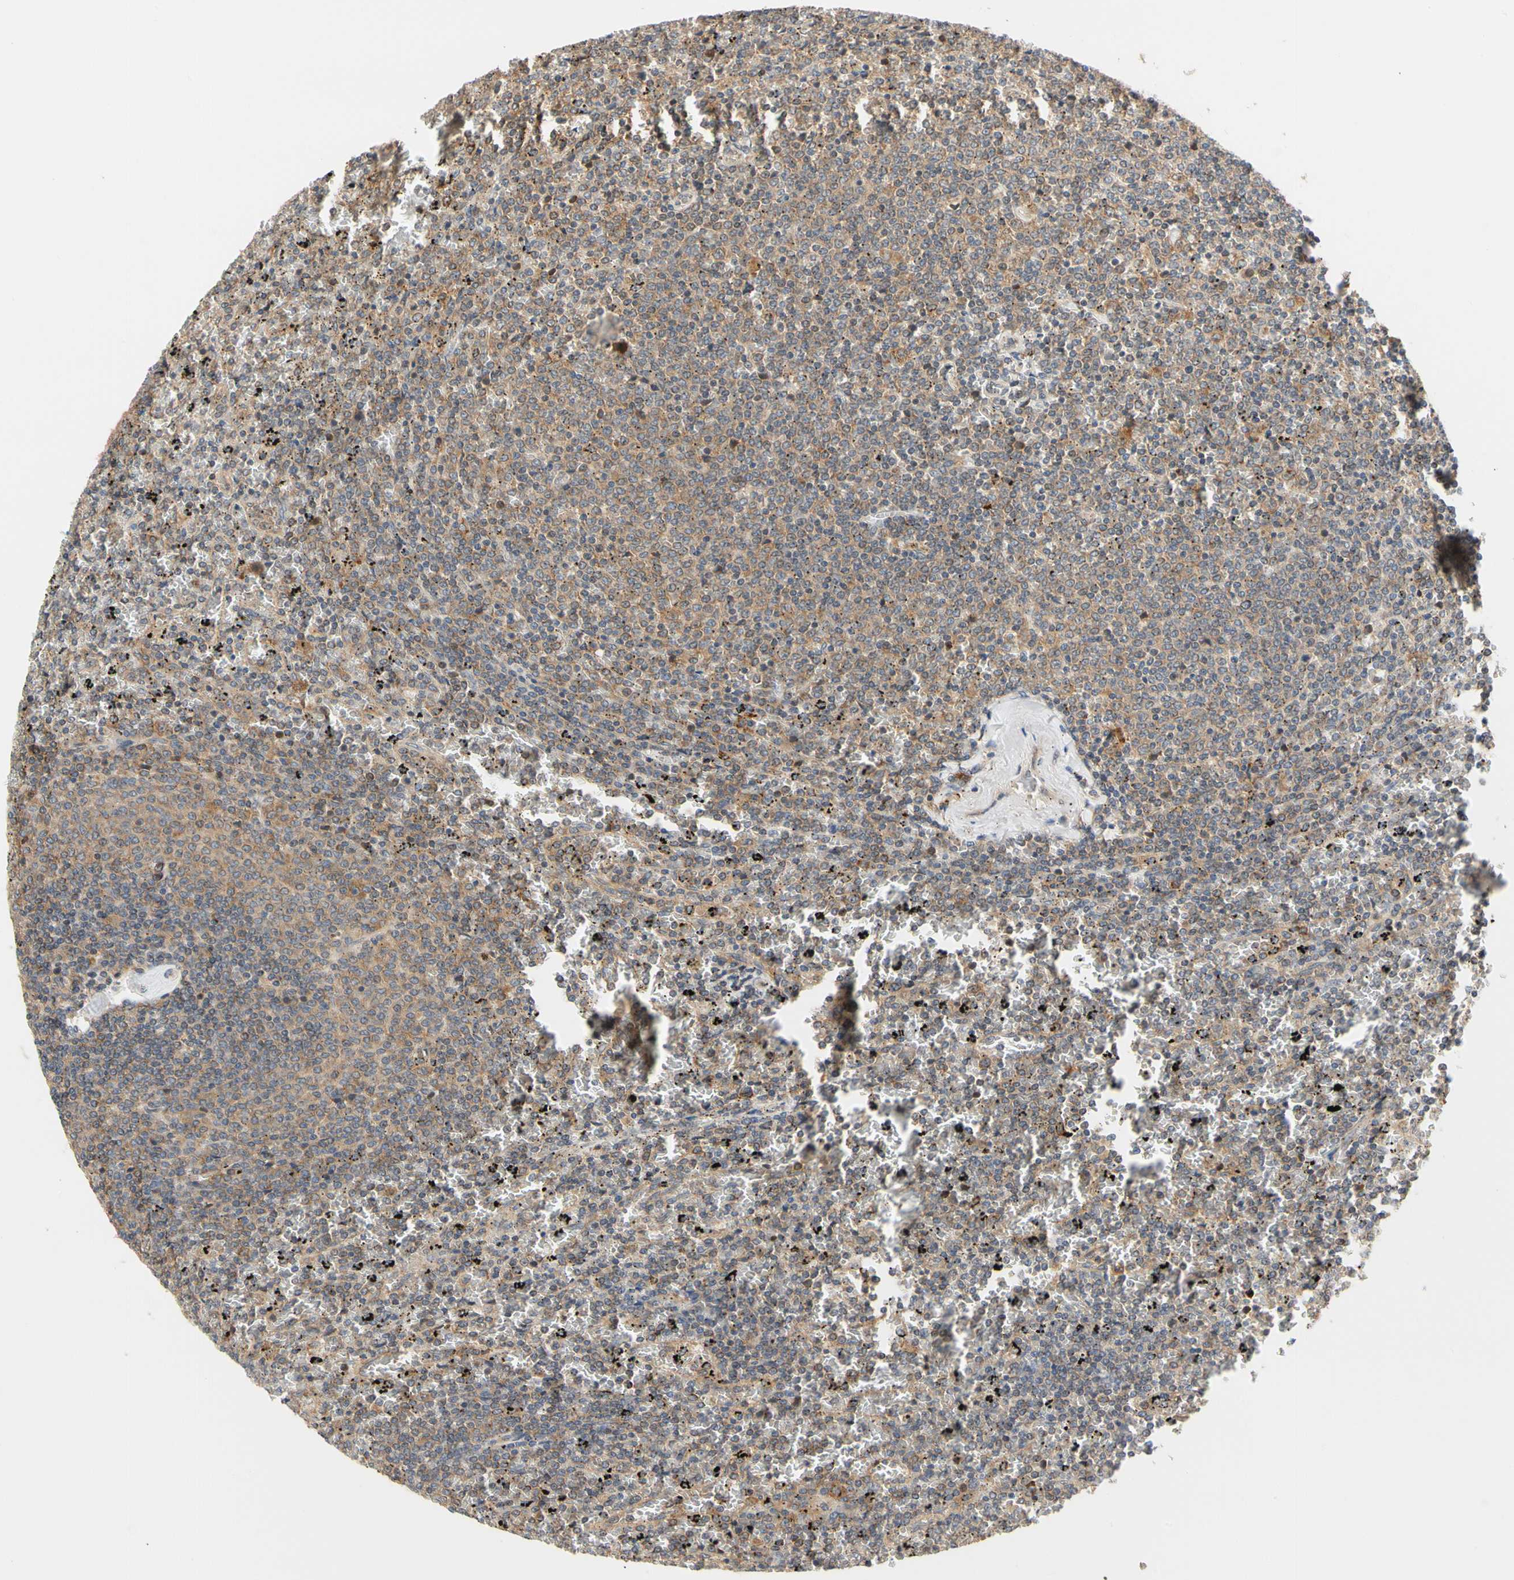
{"staining": {"intensity": "moderate", "quantity": "25%-75%", "location": "cytoplasmic/membranous"}, "tissue": "lymphoma", "cell_type": "Tumor cells", "image_type": "cancer", "snomed": [{"axis": "morphology", "description": "Malignant lymphoma, non-Hodgkin's type, Low grade"}, {"axis": "topography", "description": "Spleen"}], "caption": "Human lymphoma stained for a protein (brown) exhibits moderate cytoplasmic/membranous positive expression in approximately 25%-75% of tumor cells.", "gene": "ANKHD1", "patient": {"sex": "female", "age": 77}}